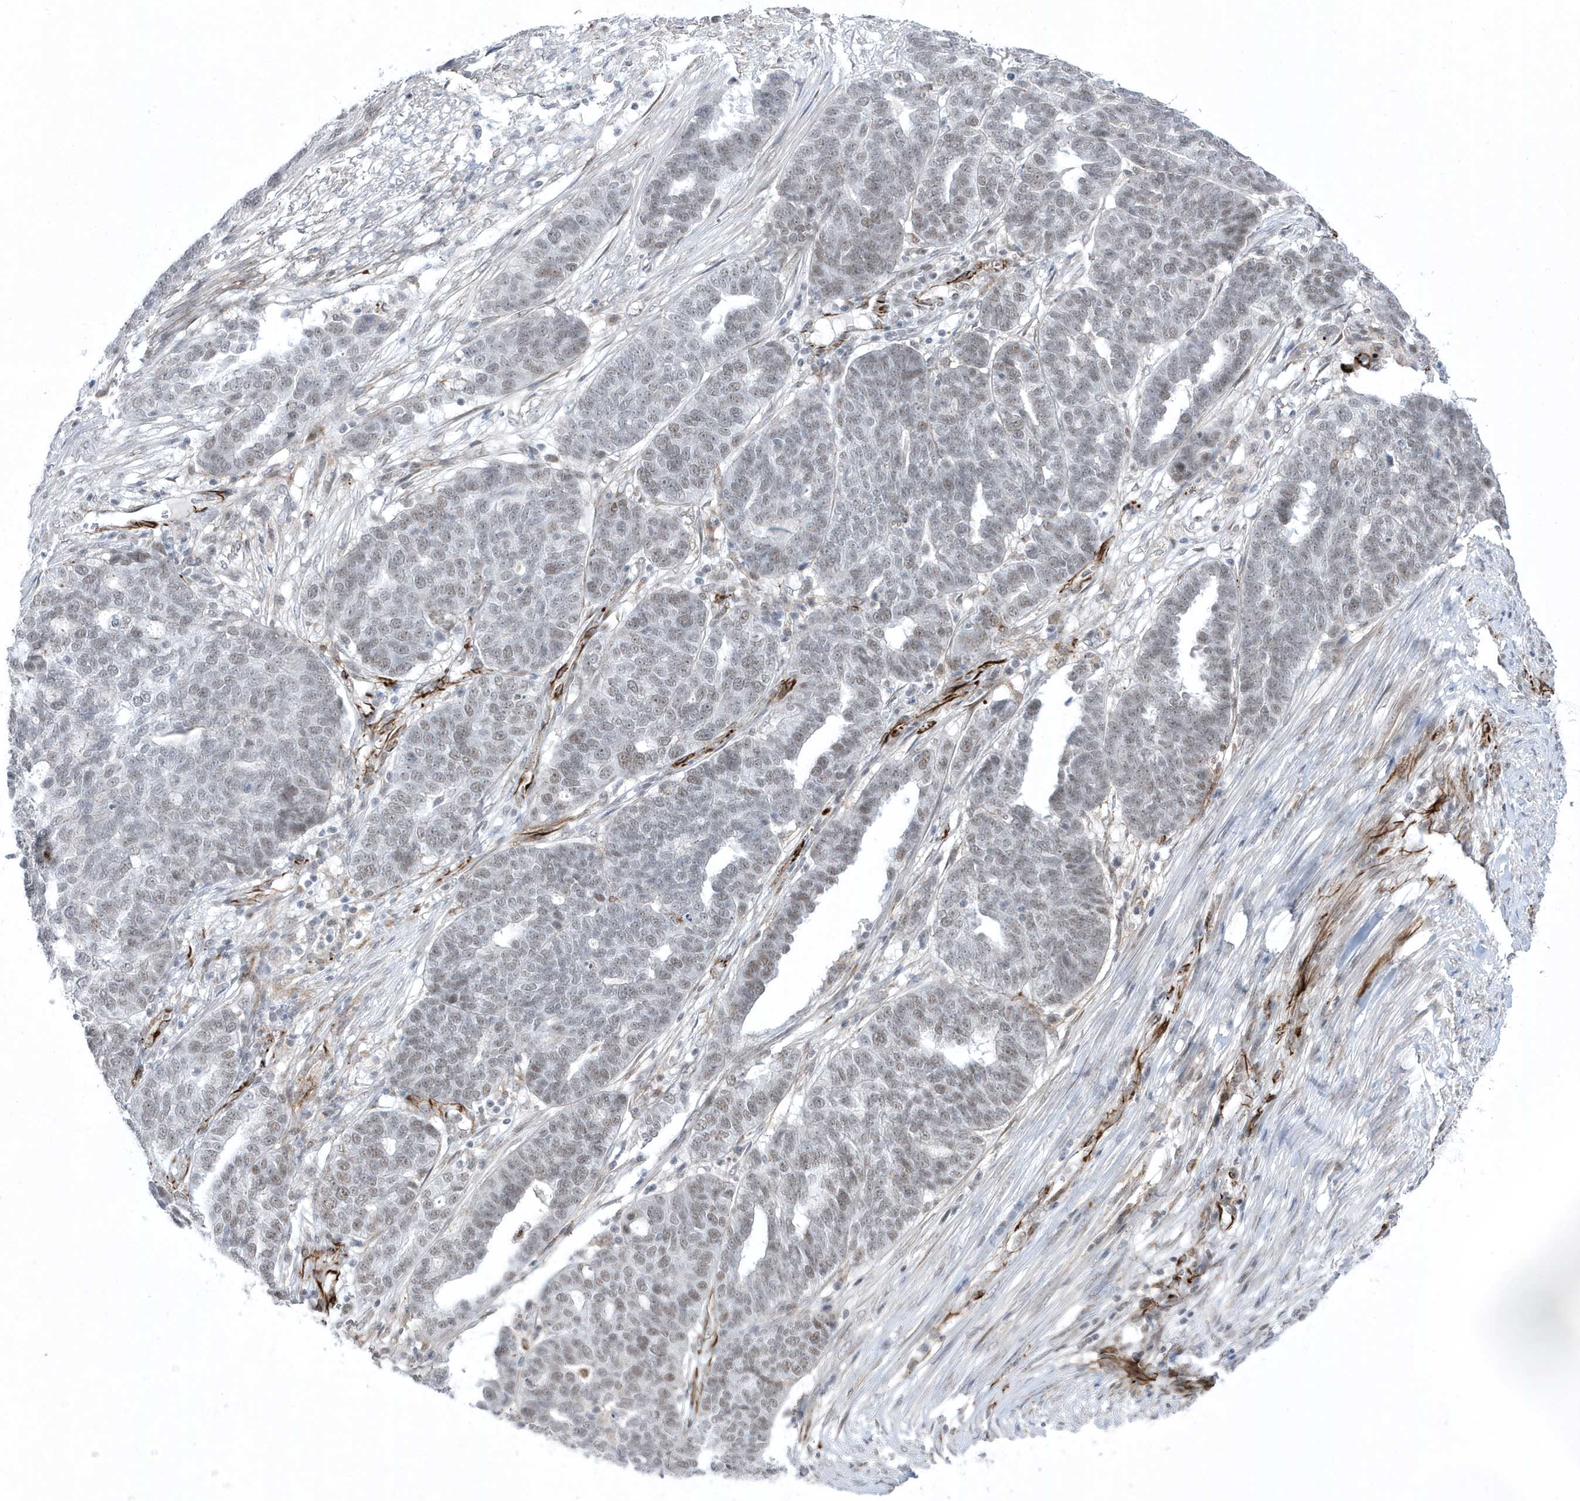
{"staining": {"intensity": "weak", "quantity": ">75%", "location": "nuclear"}, "tissue": "ovarian cancer", "cell_type": "Tumor cells", "image_type": "cancer", "snomed": [{"axis": "morphology", "description": "Cystadenocarcinoma, serous, NOS"}, {"axis": "topography", "description": "Ovary"}], "caption": "The photomicrograph shows a brown stain indicating the presence of a protein in the nuclear of tumor cells in ovarian cancer (serous cystadenocarcinoma).", "gene": "ADAMTSL3", "patient": {"sex": "female", "age": 59}}